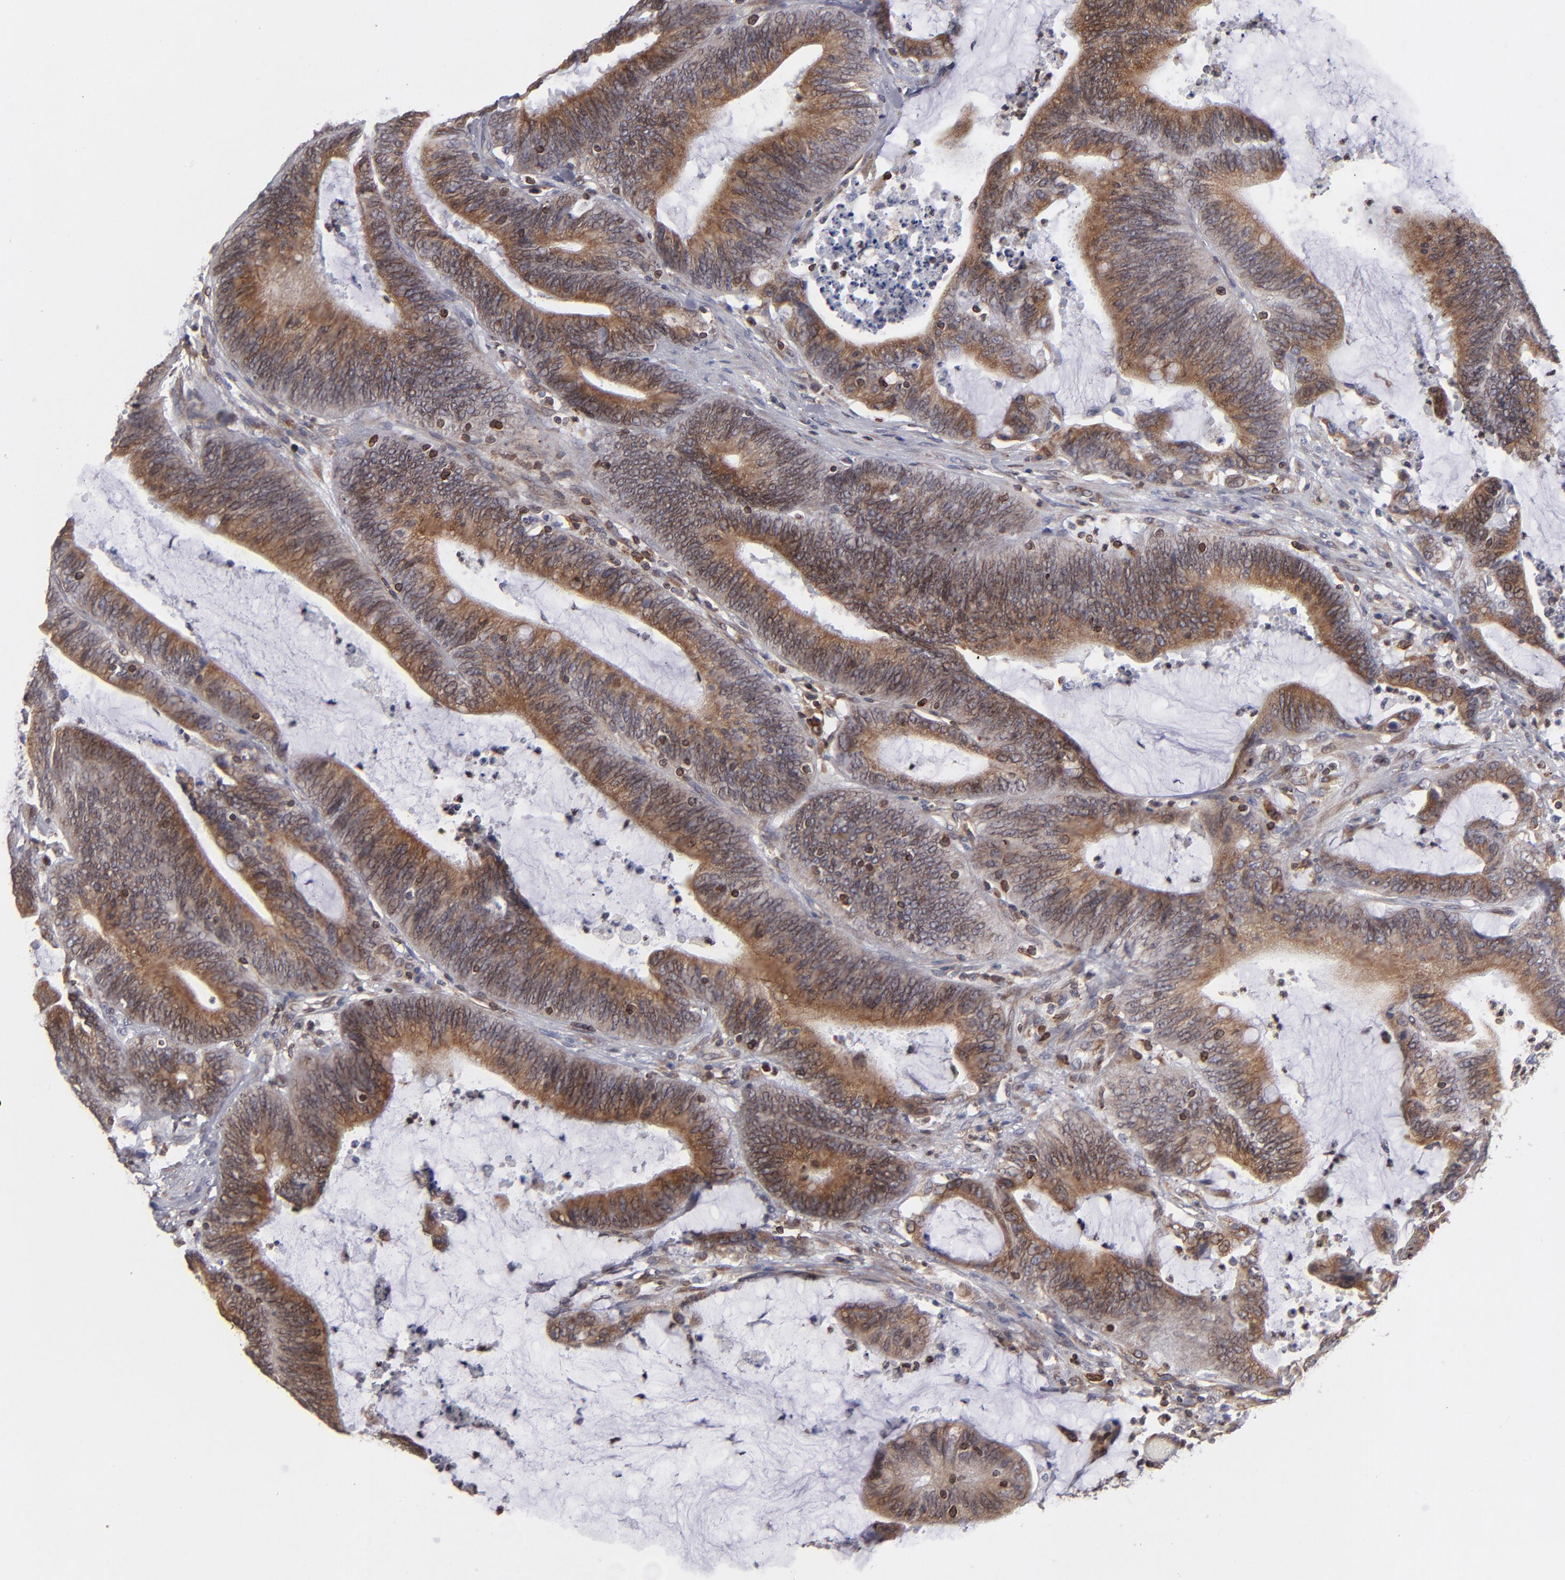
{"staining": {"intensity": "moderate", "quantity": ">75%", "location": "cytoplasmic/membranous"}, "tissue": "colorectal cancer", "cell_type": "Tumor cells", "image_type": "cancer", "snomed": [{"axis": "morphology", "description": "Adenocarcinoma, NOS"}, {"axis": "topography", "description": "Rectum"}], "caption": "This histopathology image shows immunohistochemistry (IHC) staining of human colorectal adenocarcinoma, with medium moderate cytoplasmic/membranous expression in about >75% of tumor cells.", "gene": "TMX1", "patient": {"sex": "female", "age": 66}}